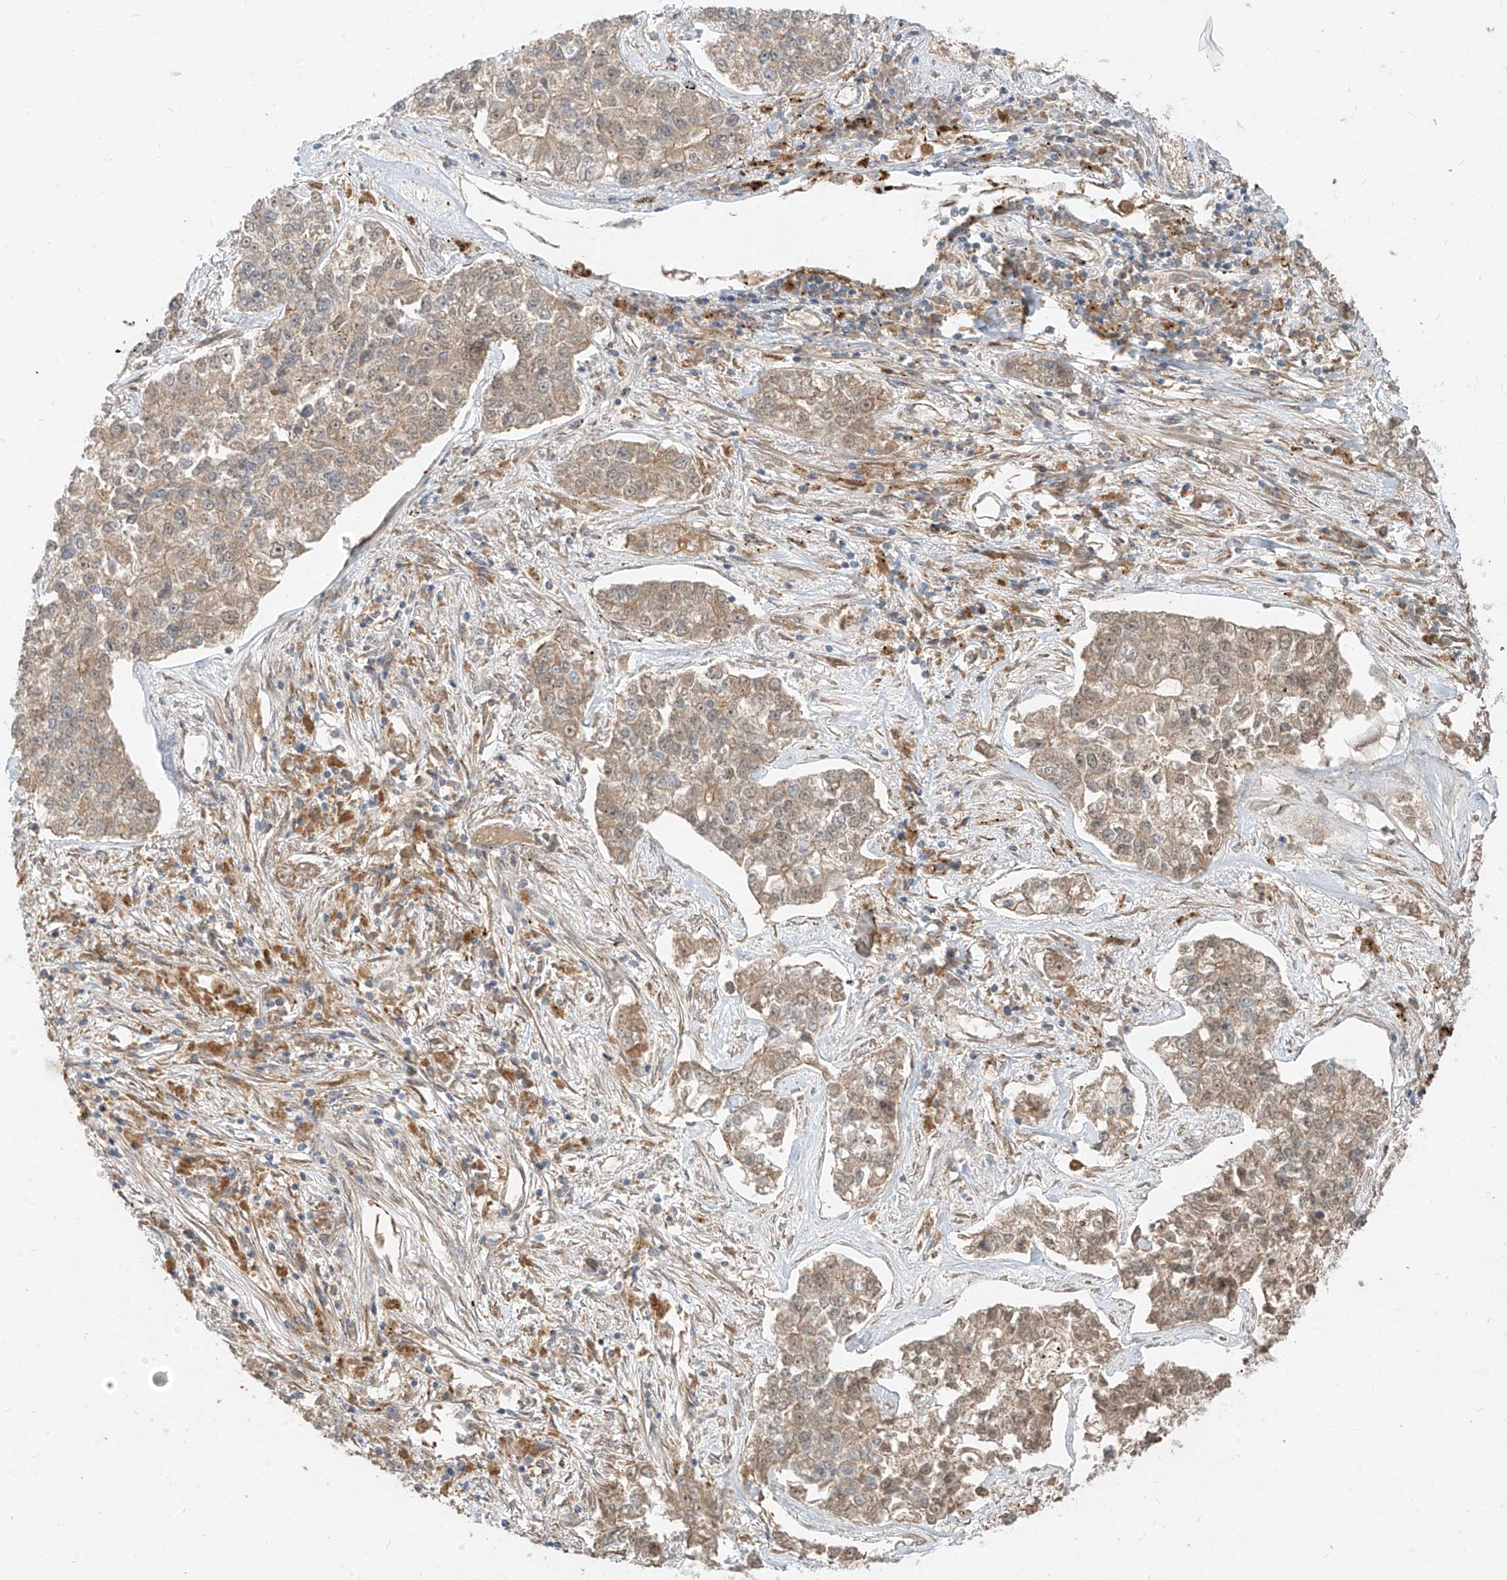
{"staining": {"intensity": "weak", "quantity": ">75%", "location": "cytoplasmic/membranous"}, "tissue": "lung cancer", "cell_type": "Tumor cells", "image_type": "cancer", "snomed": [{"axis": "morphology", "description": "Adenocarcinoma, NOS"}, {"axis": "topography", "description": "Lung"}], "caption": "Human lung adenocarcinoma stained for a protein (brown) exhibits weak cytoplasmic/membranous positive expression in about >75% of tumor cells.", "gene": "STX19", "patient": {"sex": "male", "age": 49}}